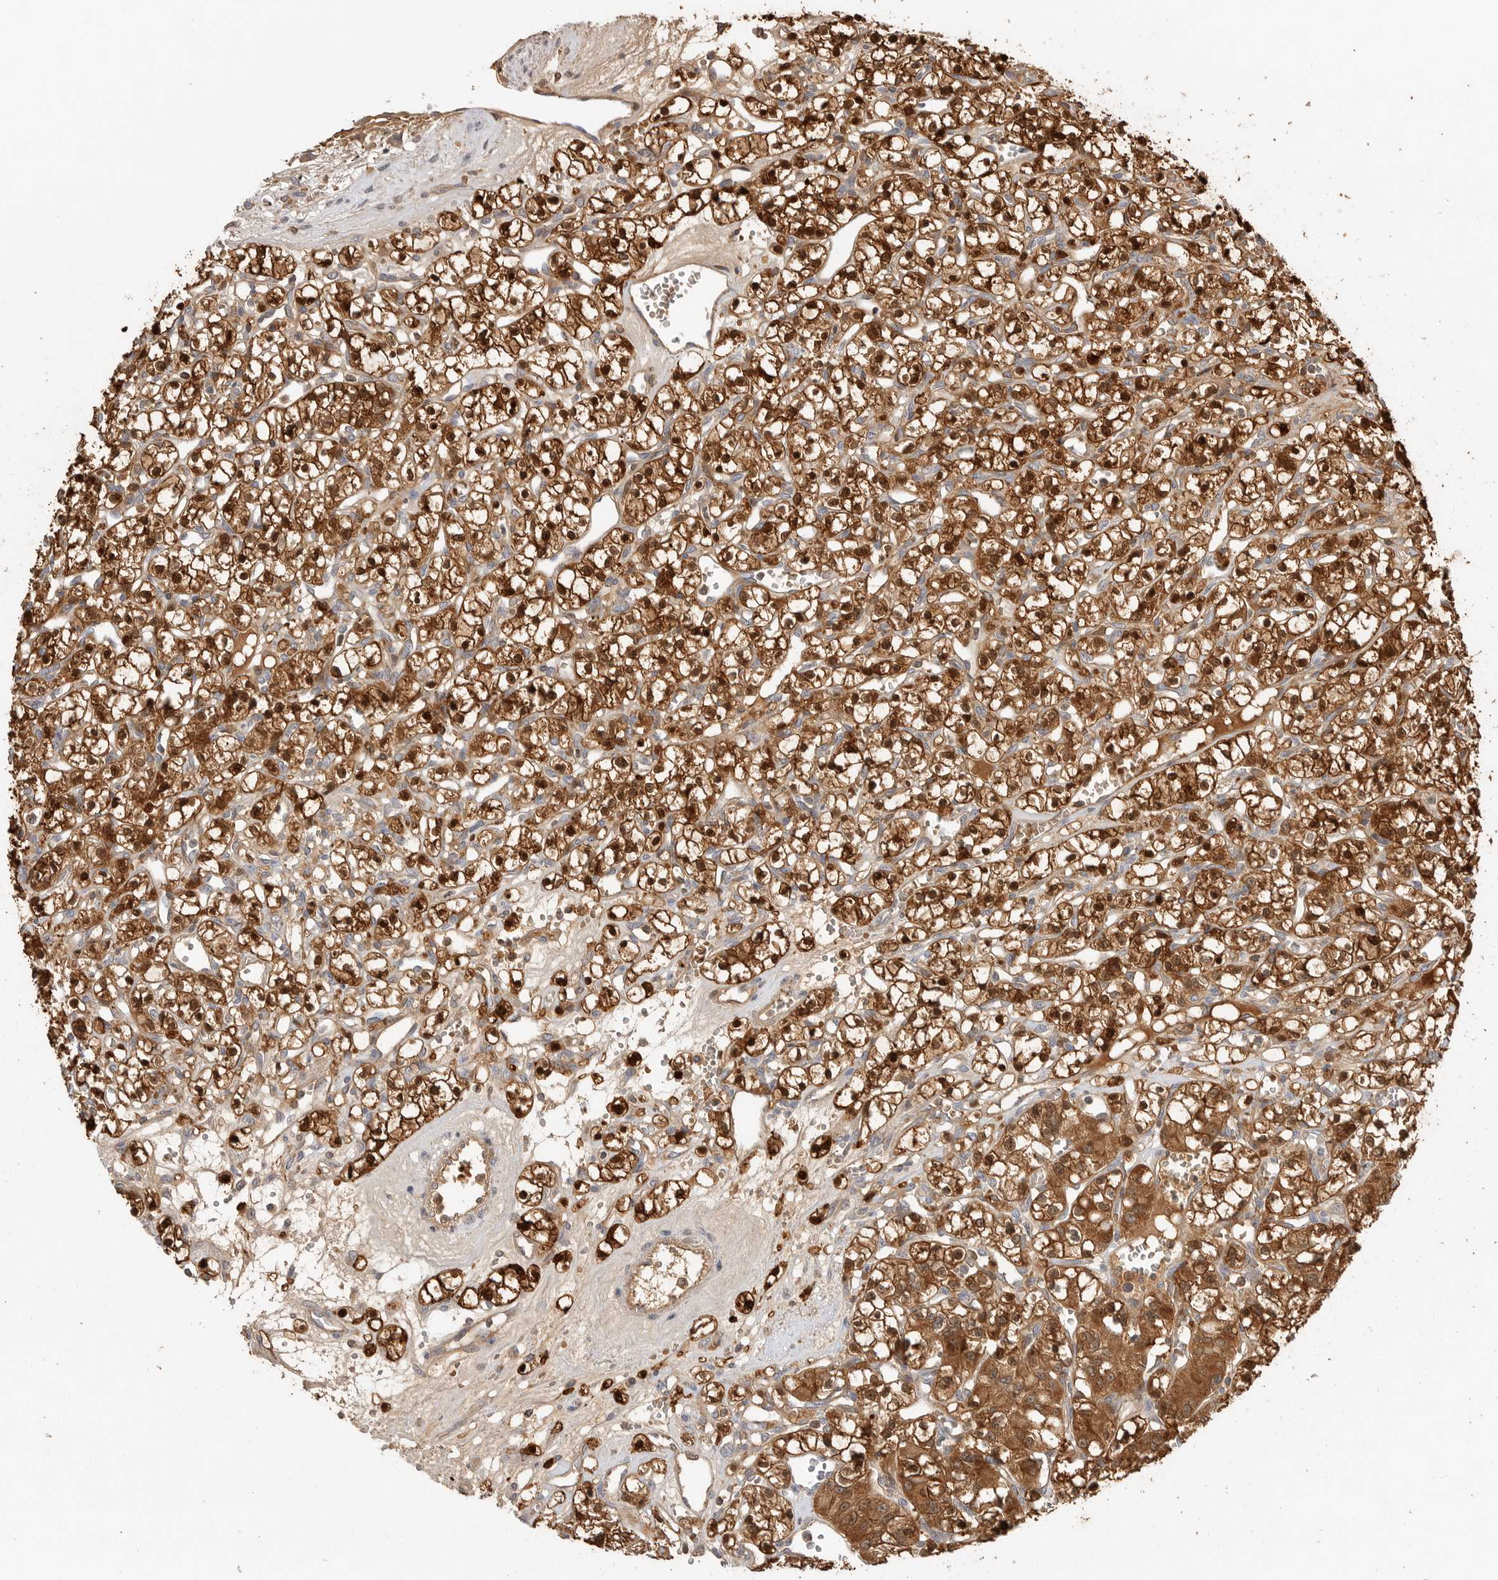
{"staining": {"intensity": "strong", "quantity": ">75%", "location": "cytoplasmic/membranous,nuclear"}, "tissue": "renal cancer", "cell_type": "Tumor cells", "image_type": "cancer", "snomed": [{"axis": "morphology", "description": "Adenocarcinoma, NOS"}, {"axis": "topography", "description": "Kidney"}], "caption": "There is high levels of strong cytoplasmic/membranous and nuclear positivity in tumor cells of renal cancer, as demonstrated by immunohistochemical staining (brown color).", "gene": "CLDN12", "patient": {"sex": "female", "age": 59}}